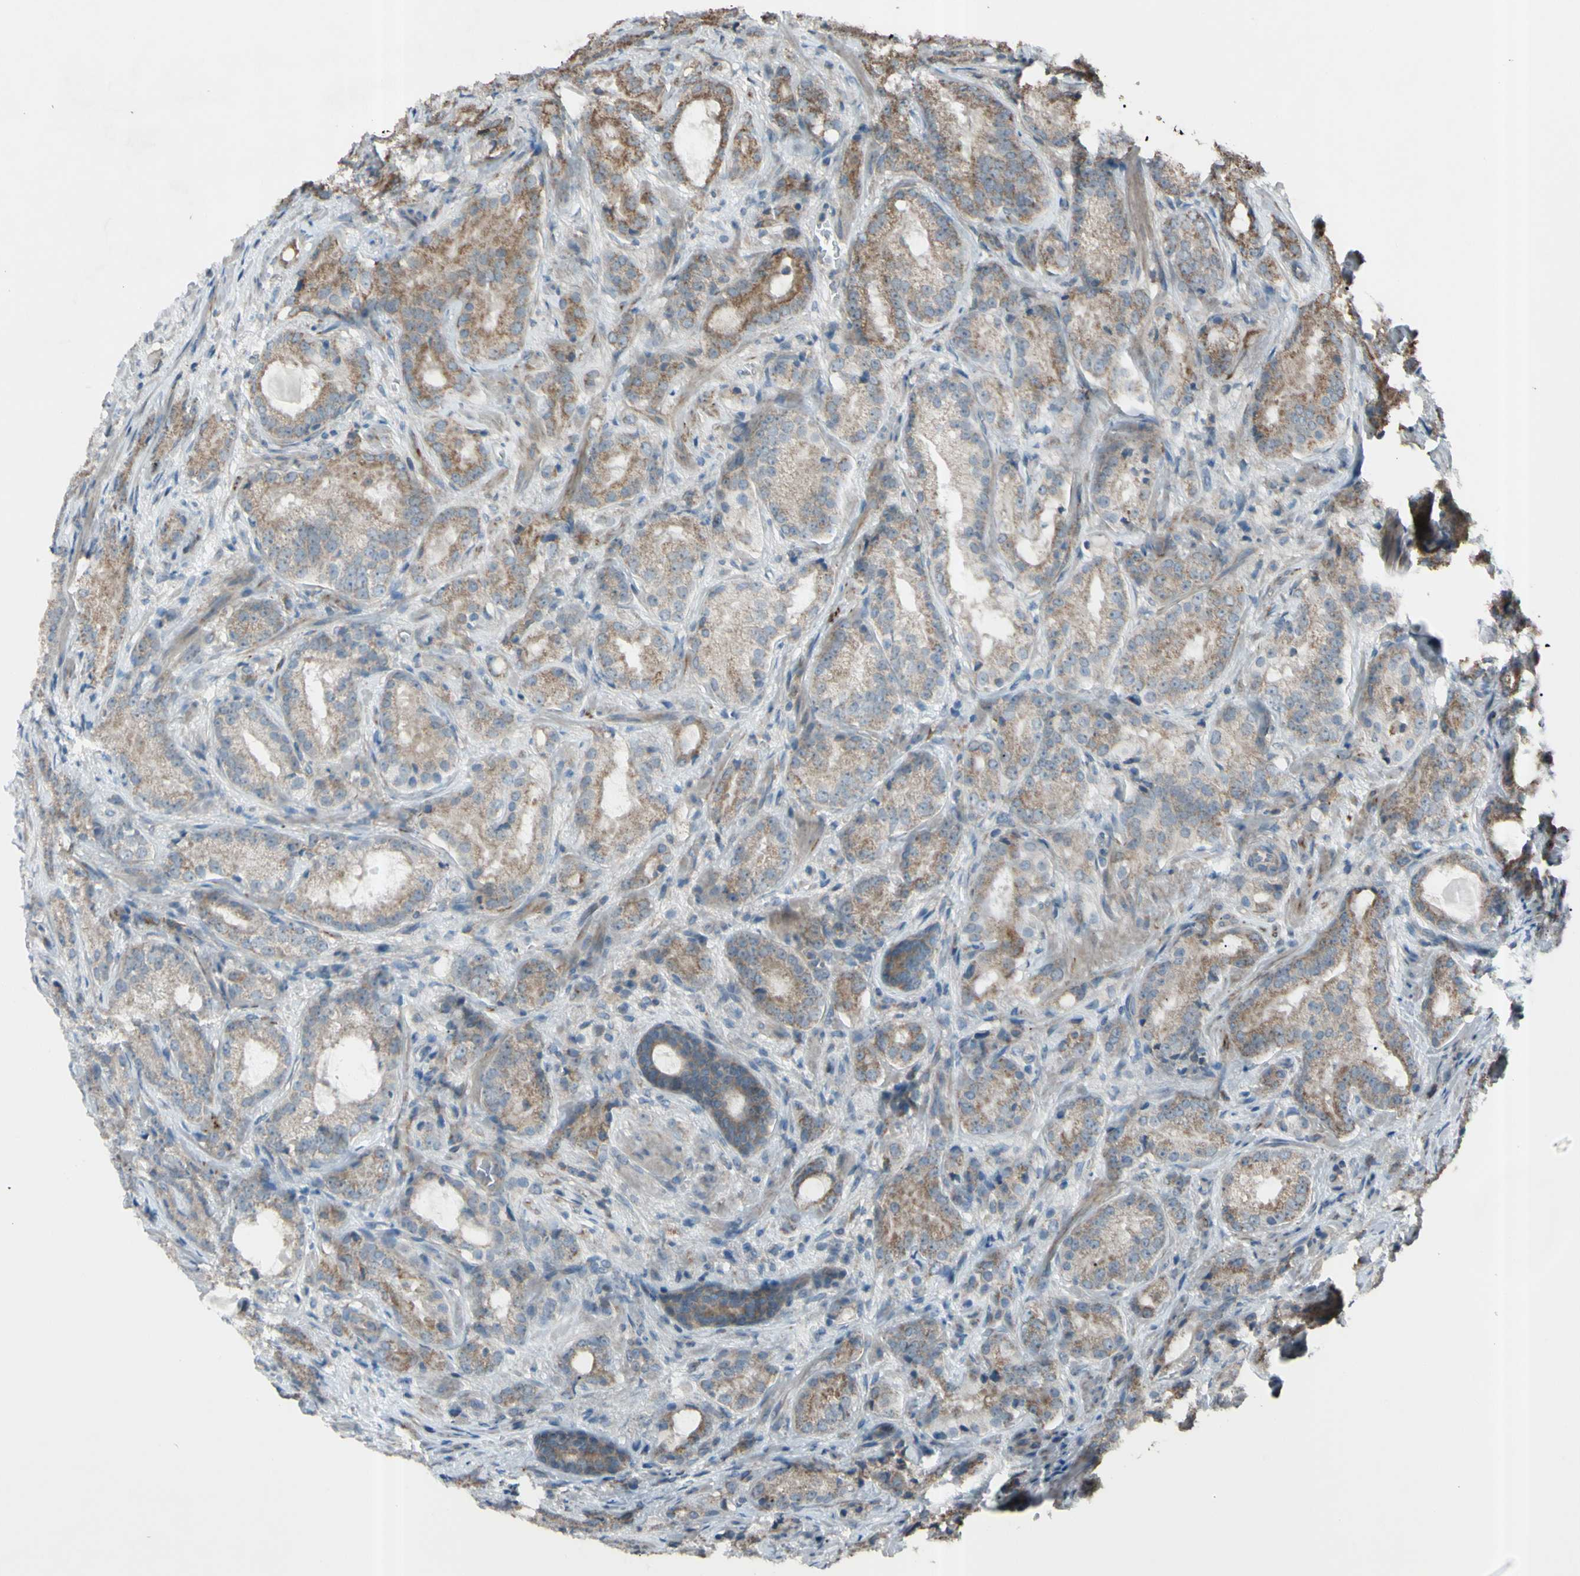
{"staining": {"intensity": "moderate", "quantity": "25%-75%", "location": "cytoplasmic/membranous"}, "tissue": "prostate cancer", "cell_type": "Tumor cells", "image_type": "cancer", "snomed": [{"axis": "morphology", "description": "Adenocarcinoma, High grade"}, {"axis": "topography", "description": "Prostate"}], "caption": "A photomicrograph showing moderate cytoplasmic/membranous staining in about 25%-75% of tumor cells in prostate cancer (adenocarcinoma (high-grade)), as visualized by brown immunohistochemical staining.", "gene": "ACOT8", "patient": {"sex": "male", "age": 64}}